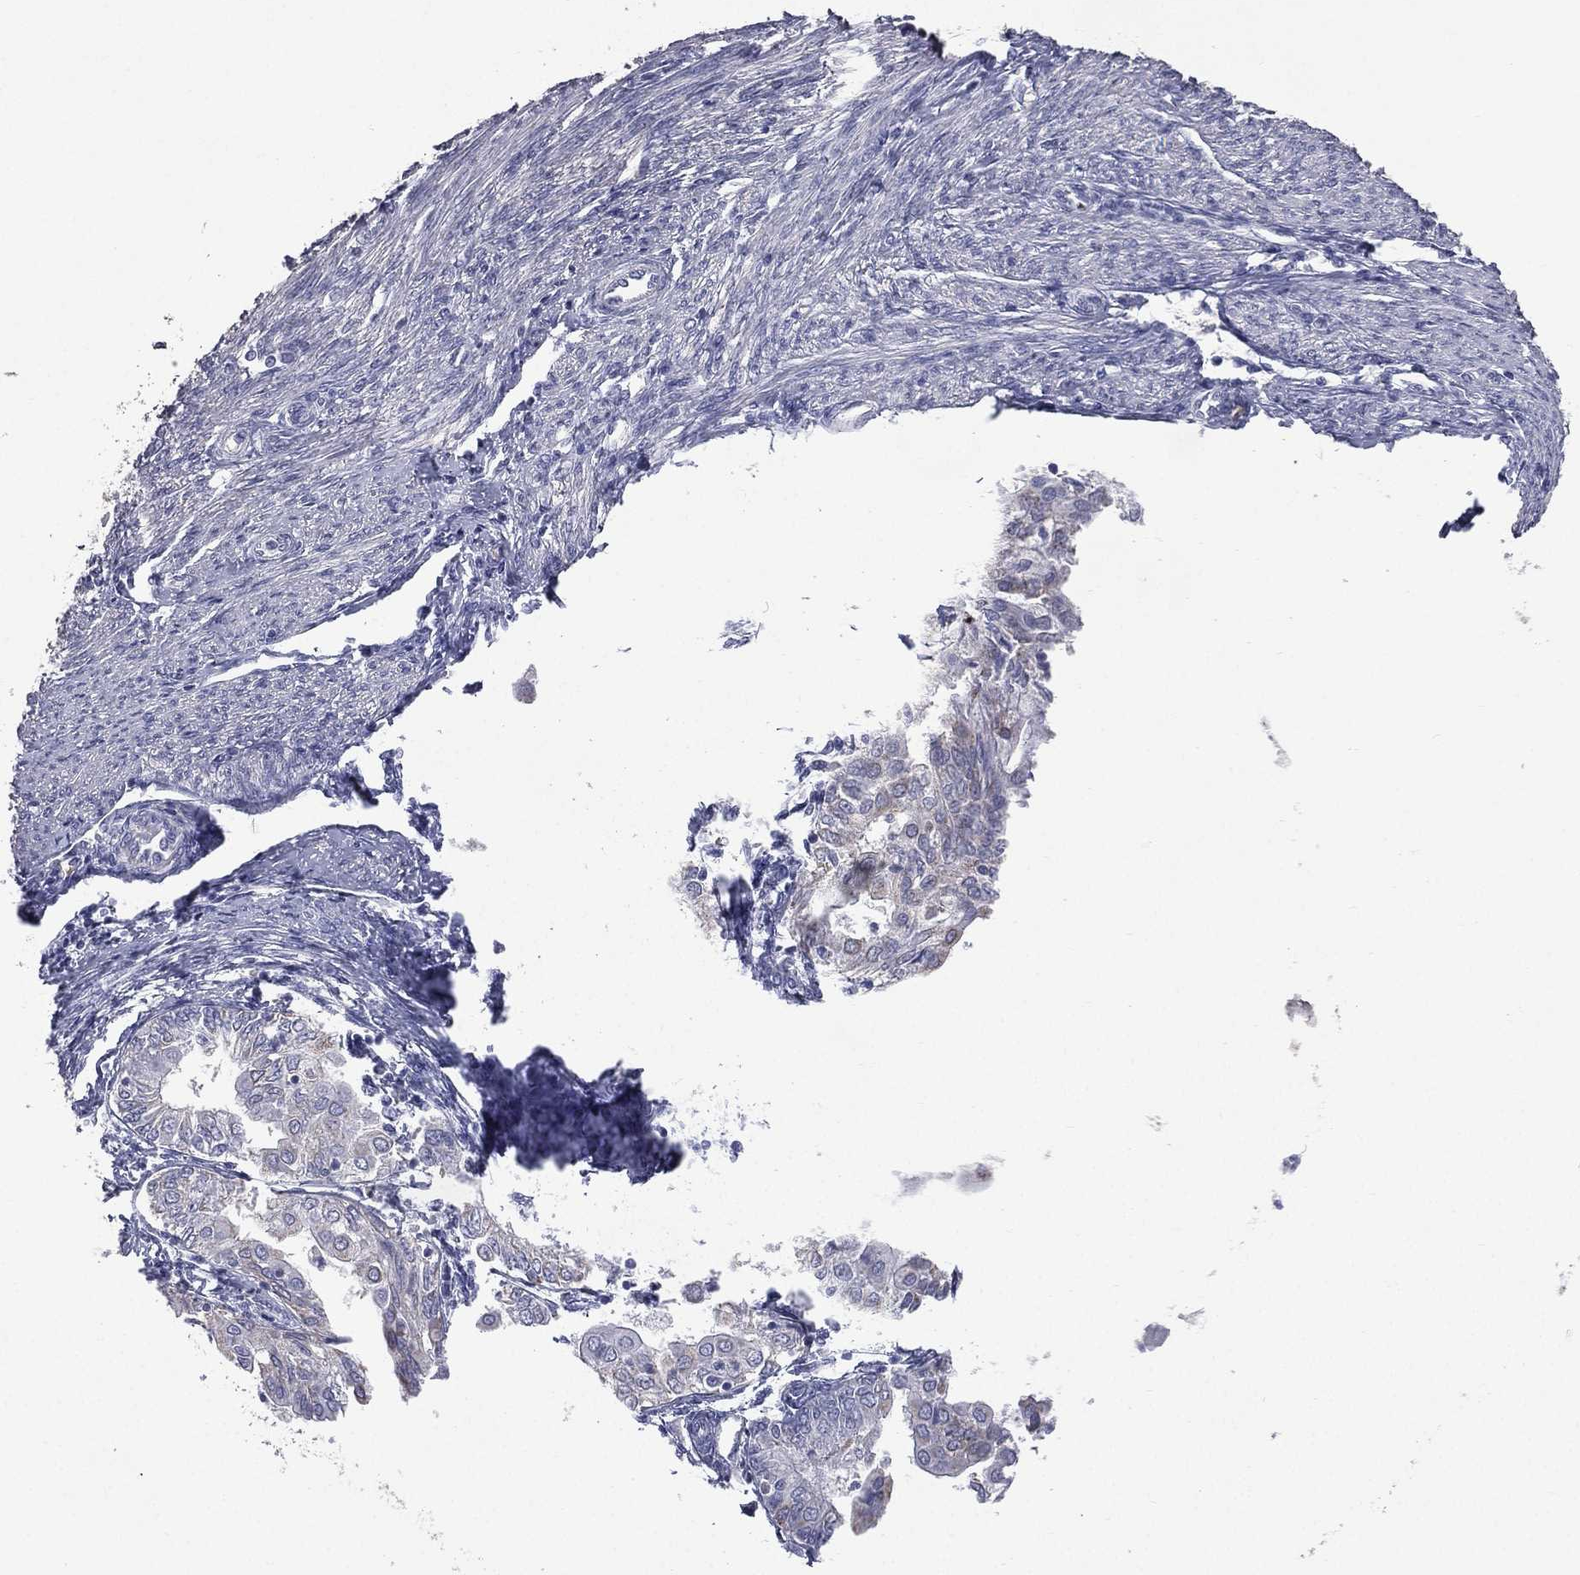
{"staining": {"intensity": "negative", "quantity": "none", "location": "none"}, "tissue": "endometrial cancer", "cell_type": "Tumor cells", "image_type": "cancer", "snomed": [{"axis": "morphology", "description": "Adenocarcinoma, NOS"}, {"axis": "topography", "description": "Endometrium"}], "caption": "High power microscopy image of an immunohistochemistry image of endometrial adenocarcinoma, revealing no significant staining in tumor cells.", "gene": "ESX1", "patient": {"sex": "female", "age": 68}}